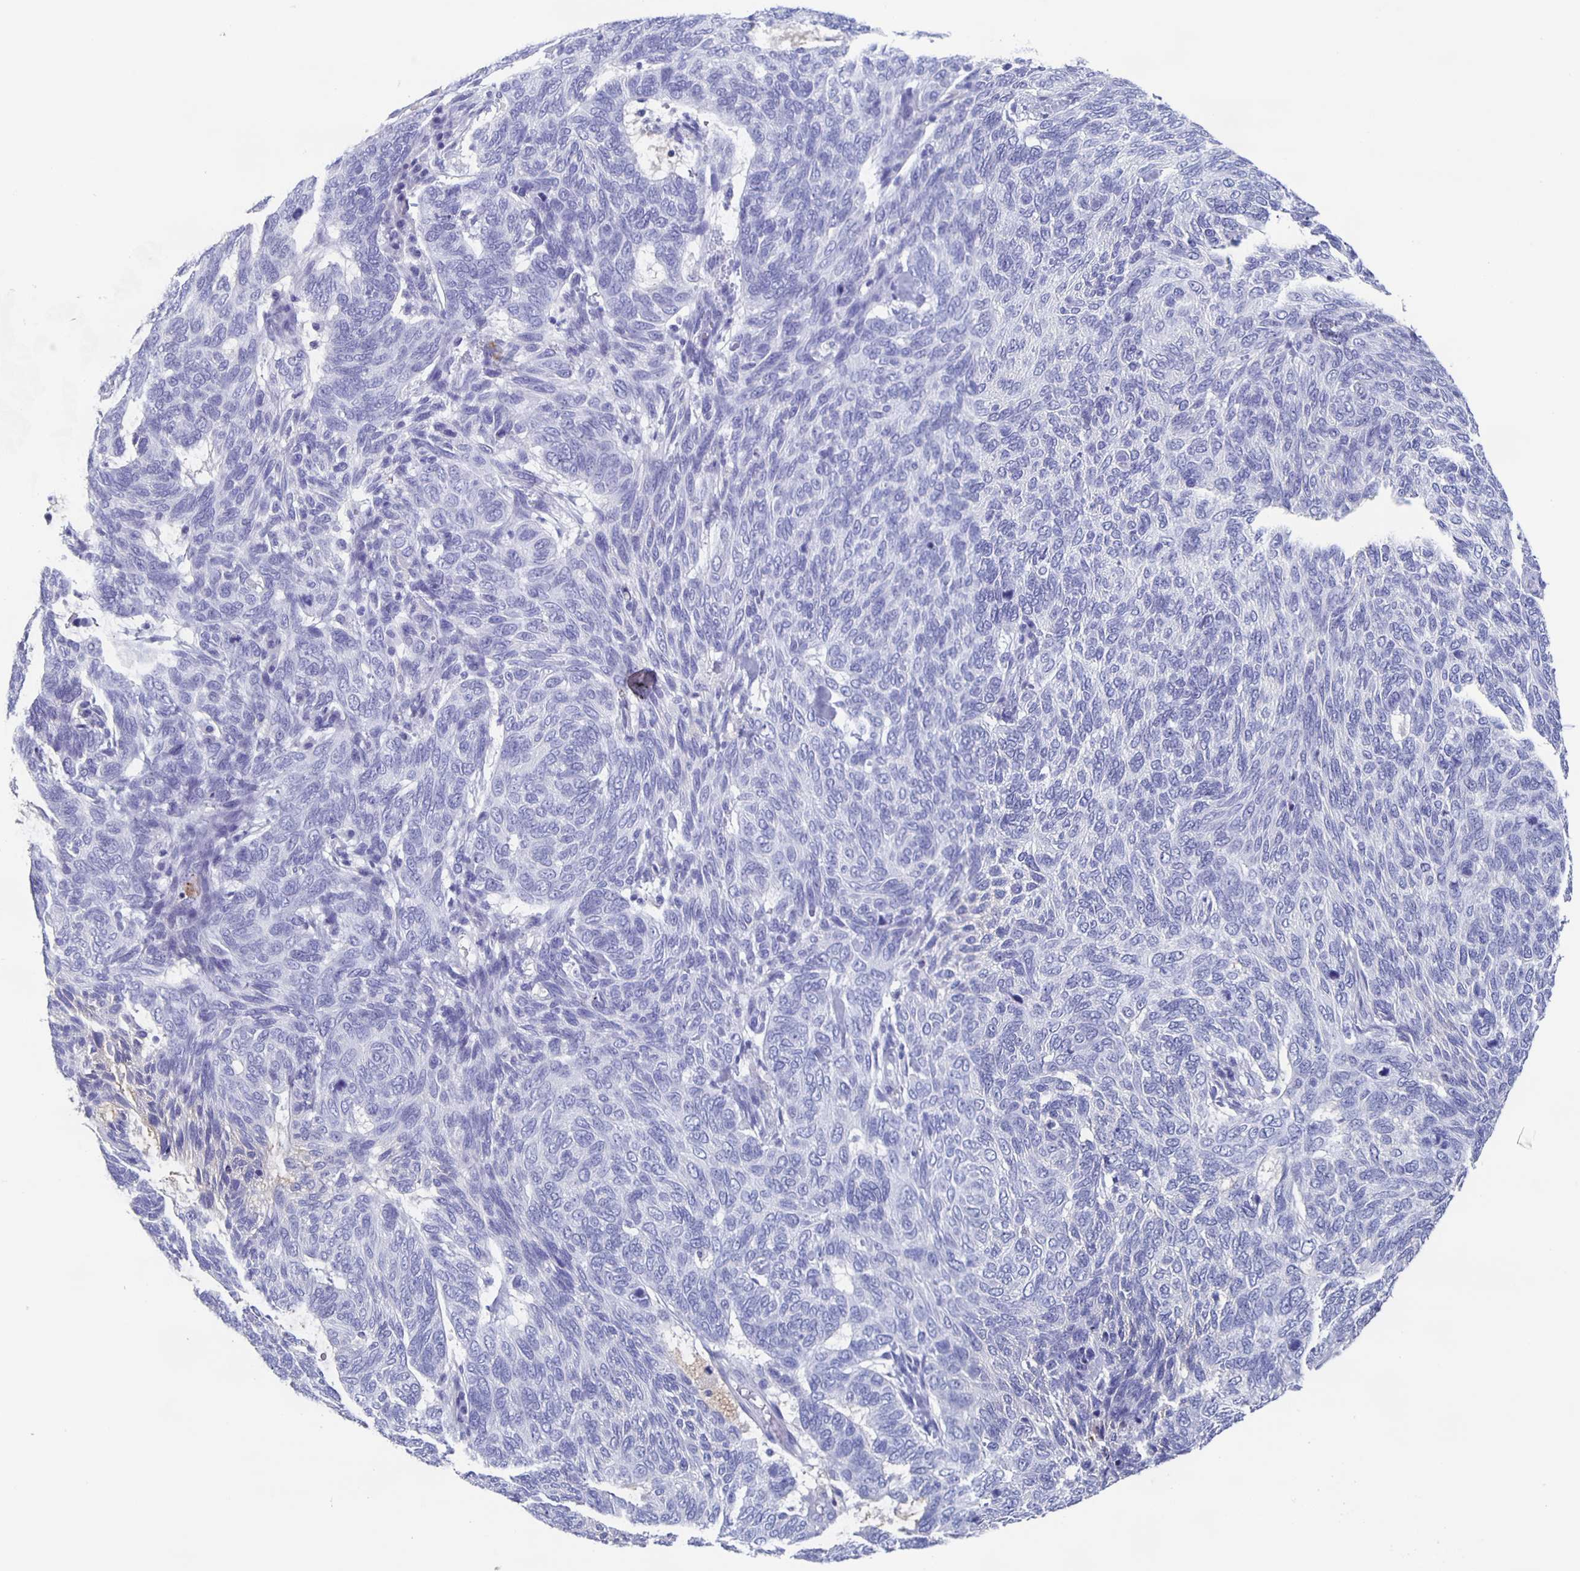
{"staining": {"intensity": "negative", "quantity": "none", "location": "none"}, "tissue": "skin cancer", "cell_type": "Tumor cells", "image_type": "cancer", "snomed": [{"axis": "morphology", "description": "Basal cell carcinoma"}, {"axis": "topography", "description": "Skin"}], "caption": "There is no significant expression in tumor cells of skin cancer.", "gene": "FGA", "patient": {"sex": "female", "age": 65}}